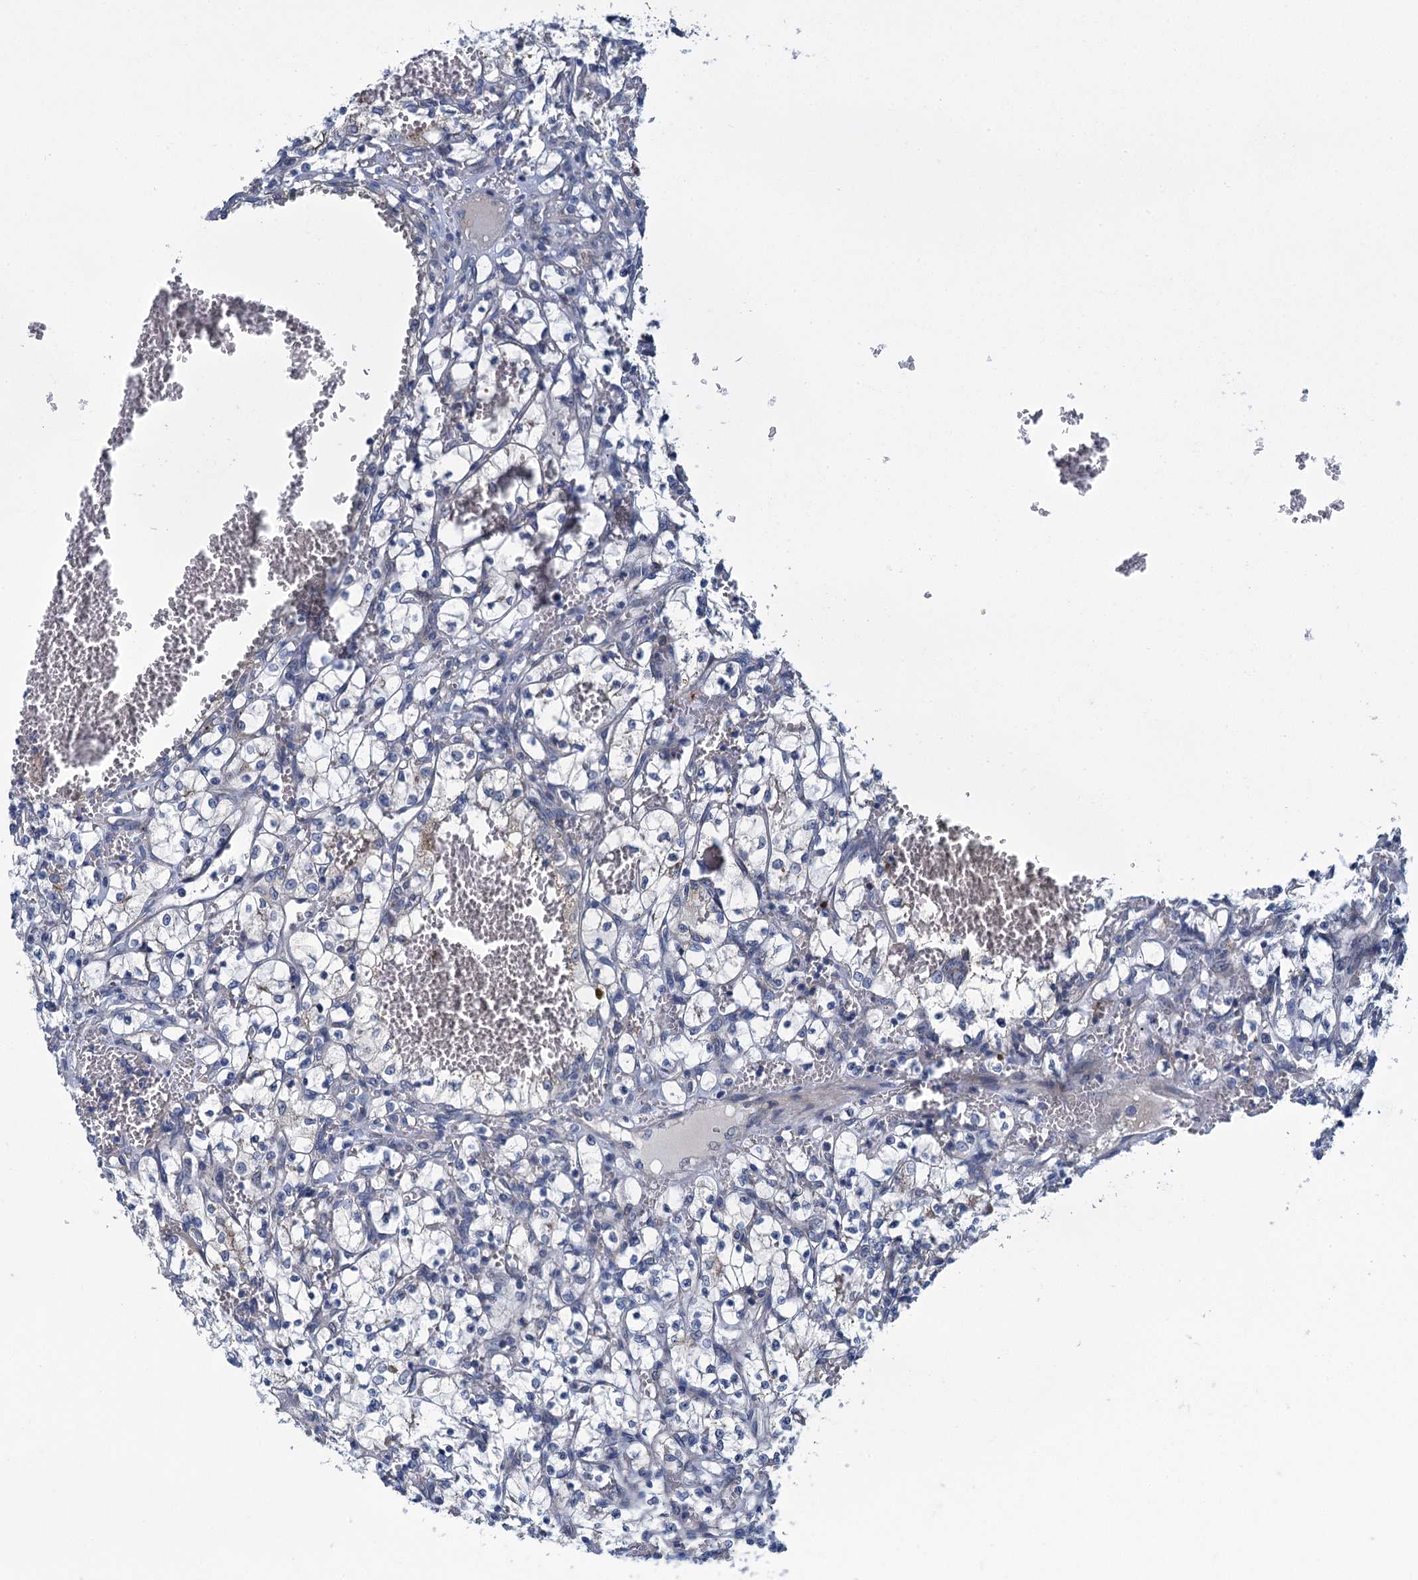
{"staining": {"intensity": "negative", "quantity": "none", "location": "none"}, "tissue": "renal cancer", "cell_type": "Tumor cells", "image_type": "cancer", "snomed": [{"axis": "morphology", "description": "Adenocarcinoma, NOS"}, {"axis": "topography", "description": "Kidney"}], "caption": "Renal adenocarcinoma was stained to show a protein in brown. There is no significant staining in tumor cells.", "gene": "NCKAP1L", "patient": {"sex": "female", "age": 69}}